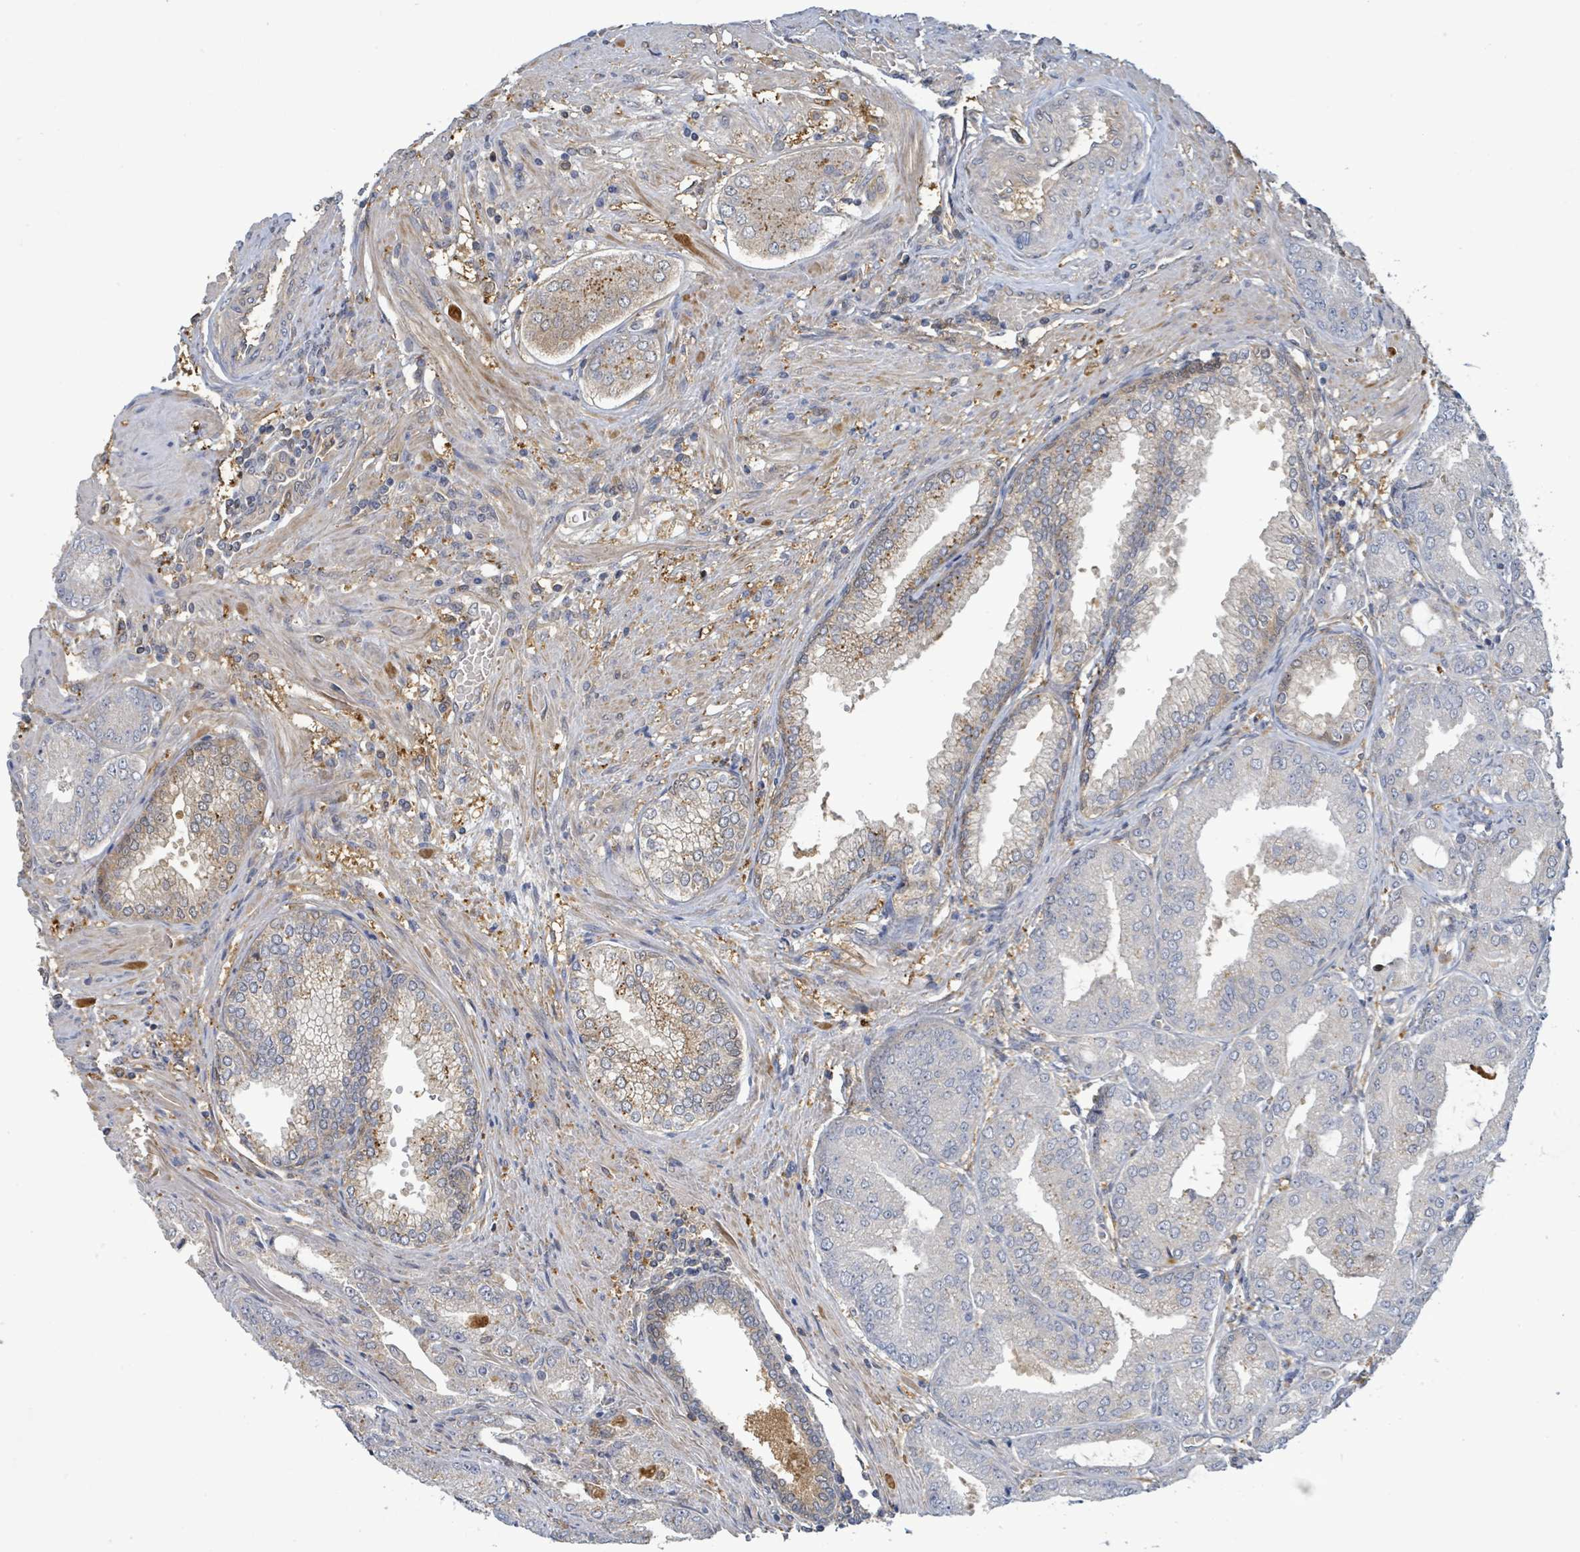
{"staining": {"intensity": "negative", "quantity": "none", "location": "none"}, "tissue": "prostate cancer", "cell_type": "Tumor cells", "image_type": "cancer", "snomed": [{"axis": "morphology", "description": "Adenocarcinoma, High grade"}, {"axis": "topography", "description": "Prostate"}], "caption": "Prostate high-grade adenocarcinoma stained for a protein using immunohistochemistry demonstrates no expression tumor cells.", "gene": "PGAM1", "patient": {"sex": "male", "age": 71}}